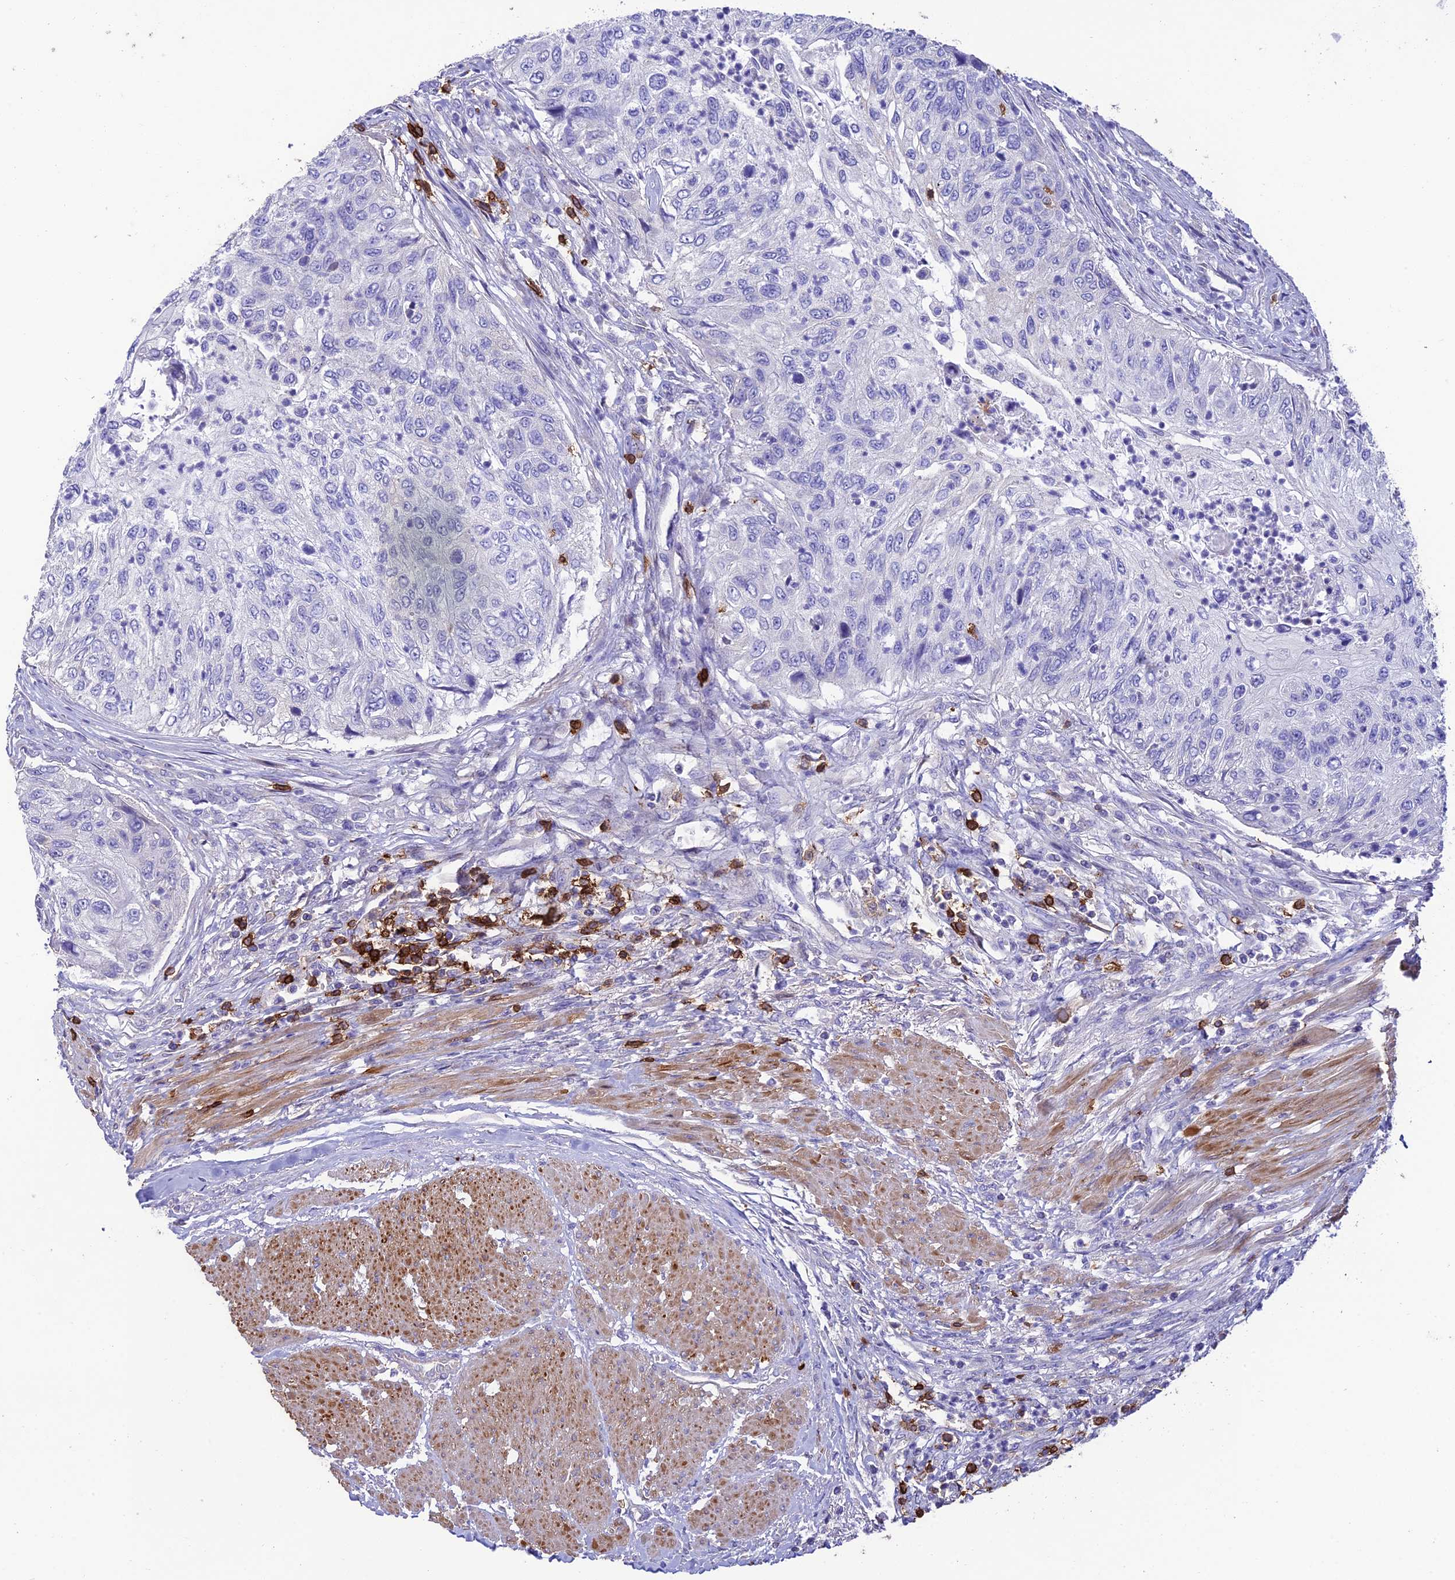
{"staining": {"intensity": "negative", "quantity": "none", "location": "none"}, "tissue": "urothelial cancer", "cell_type": "Tumor cells", "image_type": "cancer", "snomed": [{"axis": "morphology", "description": "Urothelial carcinoma, High grade"}, {"axis": "topography", "description": "Urinary bladder"}], "caption": "Tumor cells are negative for protein expression in human urothelial cancer.", "gene": "PTPRCAP", "patient": {"sex": "female", "age": 60}}